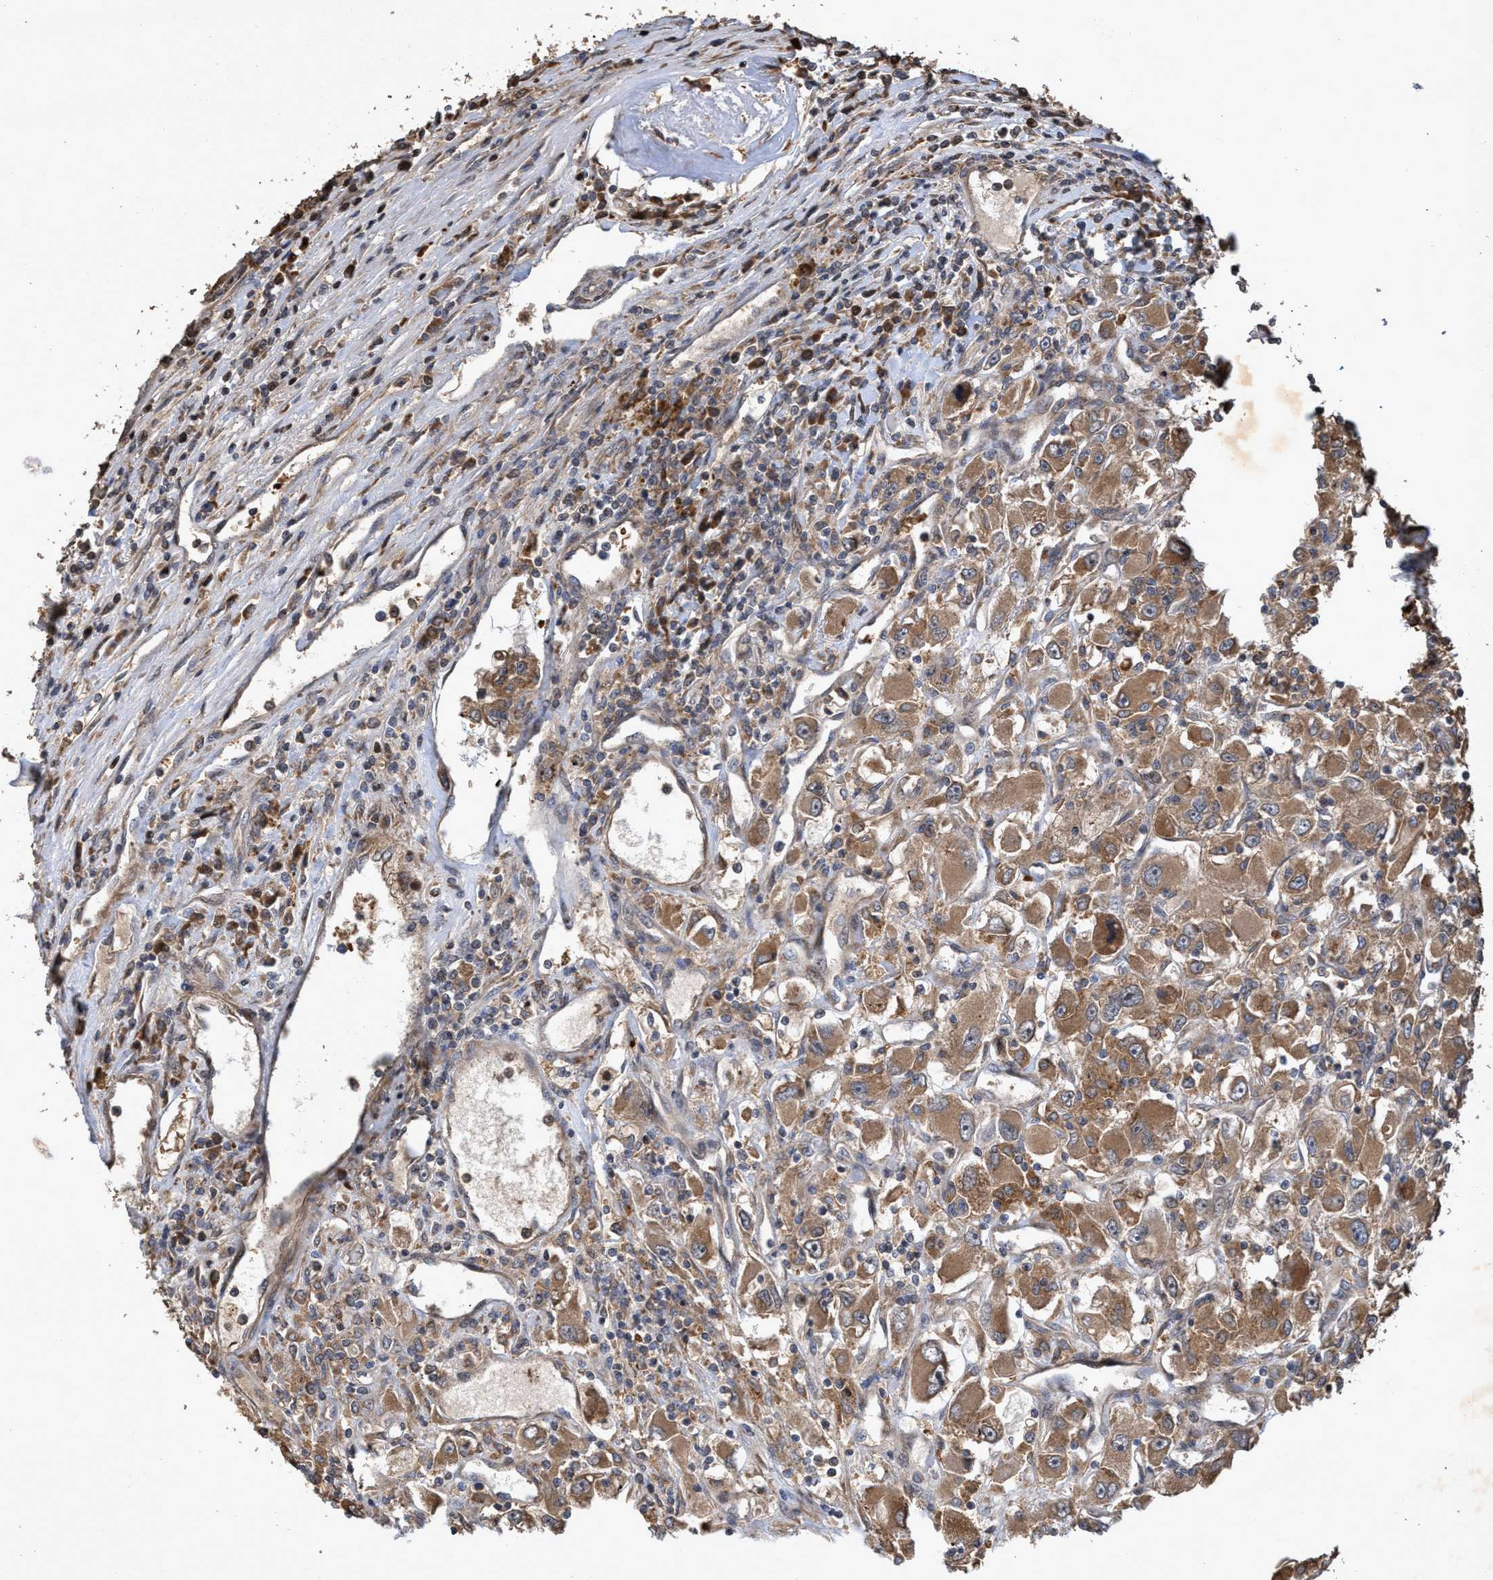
{"staining": {"intensity": "moderate", "quantity": ">75%", "location": "cytoplasmic/membranous"}, "tissue": "renal cancer", "cell_type": "Tumor cells", "image_type": "cancer", "snomed": [{"axis": "morphology", "description": "Adenocarcinoma, NOS"}, {"axis": "topography", "description": "Kidney"}], "caption": "Immunohistochemistry (IHC) histopathology image of human renal cancer stained for a protein (brown), which reveals medium levels of moderate cytoplasmic/membranous staining in approximately >75% of tumor cells.", "gene": "CHMP6", "patient": {"sex": "female", "age": 52}}